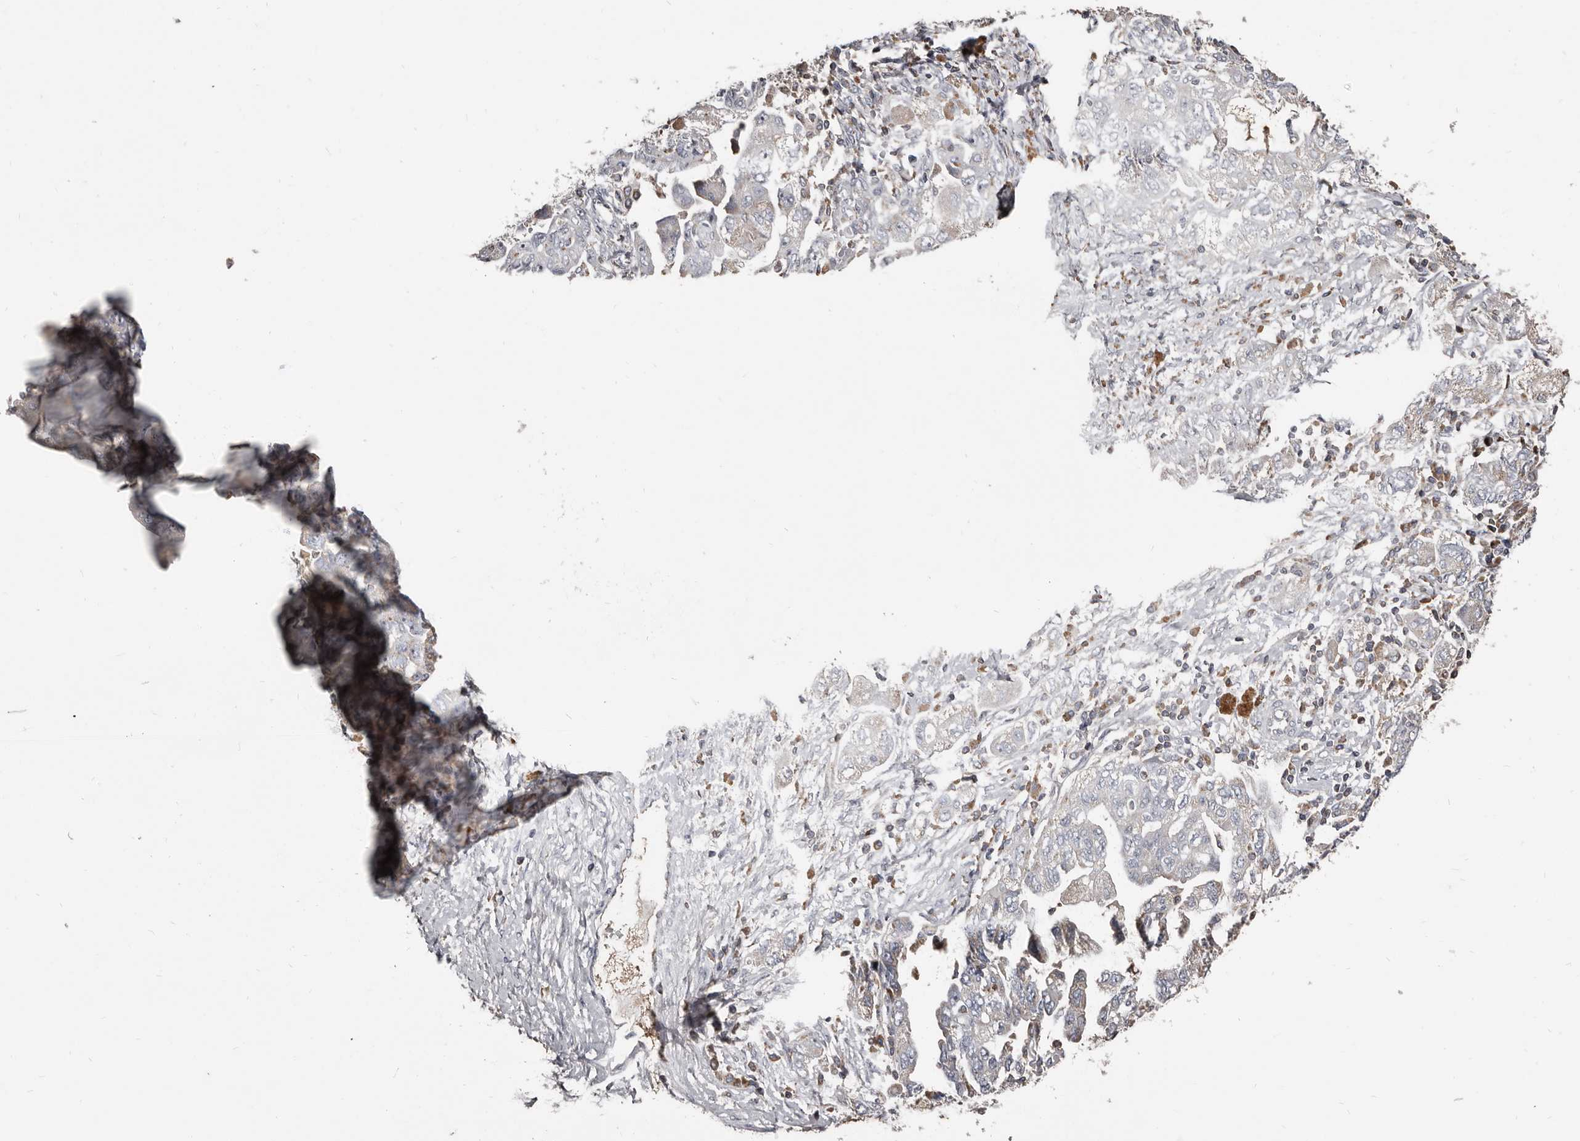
{"staining": {"intensity": "weak", "quantity": "<25%", "location": "cytoplasmic/membranous"}, "tissue": "ovarian cancer", "cell_type": "Tumor cells", "image_type": "cancer", "snomed": [{"axis": "morphology", "description": "Carcinoma, NOS"}, {"axis": "morphology", "description": "Cystadenocarcinoma, serous, NOS"}, {"axis": "topography", "description": "Ovary"}], "caption": "This is an immunohistochemistry photomicrograph of serous cystadenocarcinoma (ovarian). There is no expression in tumor cells.", "gene": "GREB1", "patient": {"sex": "female", "age": 69}}